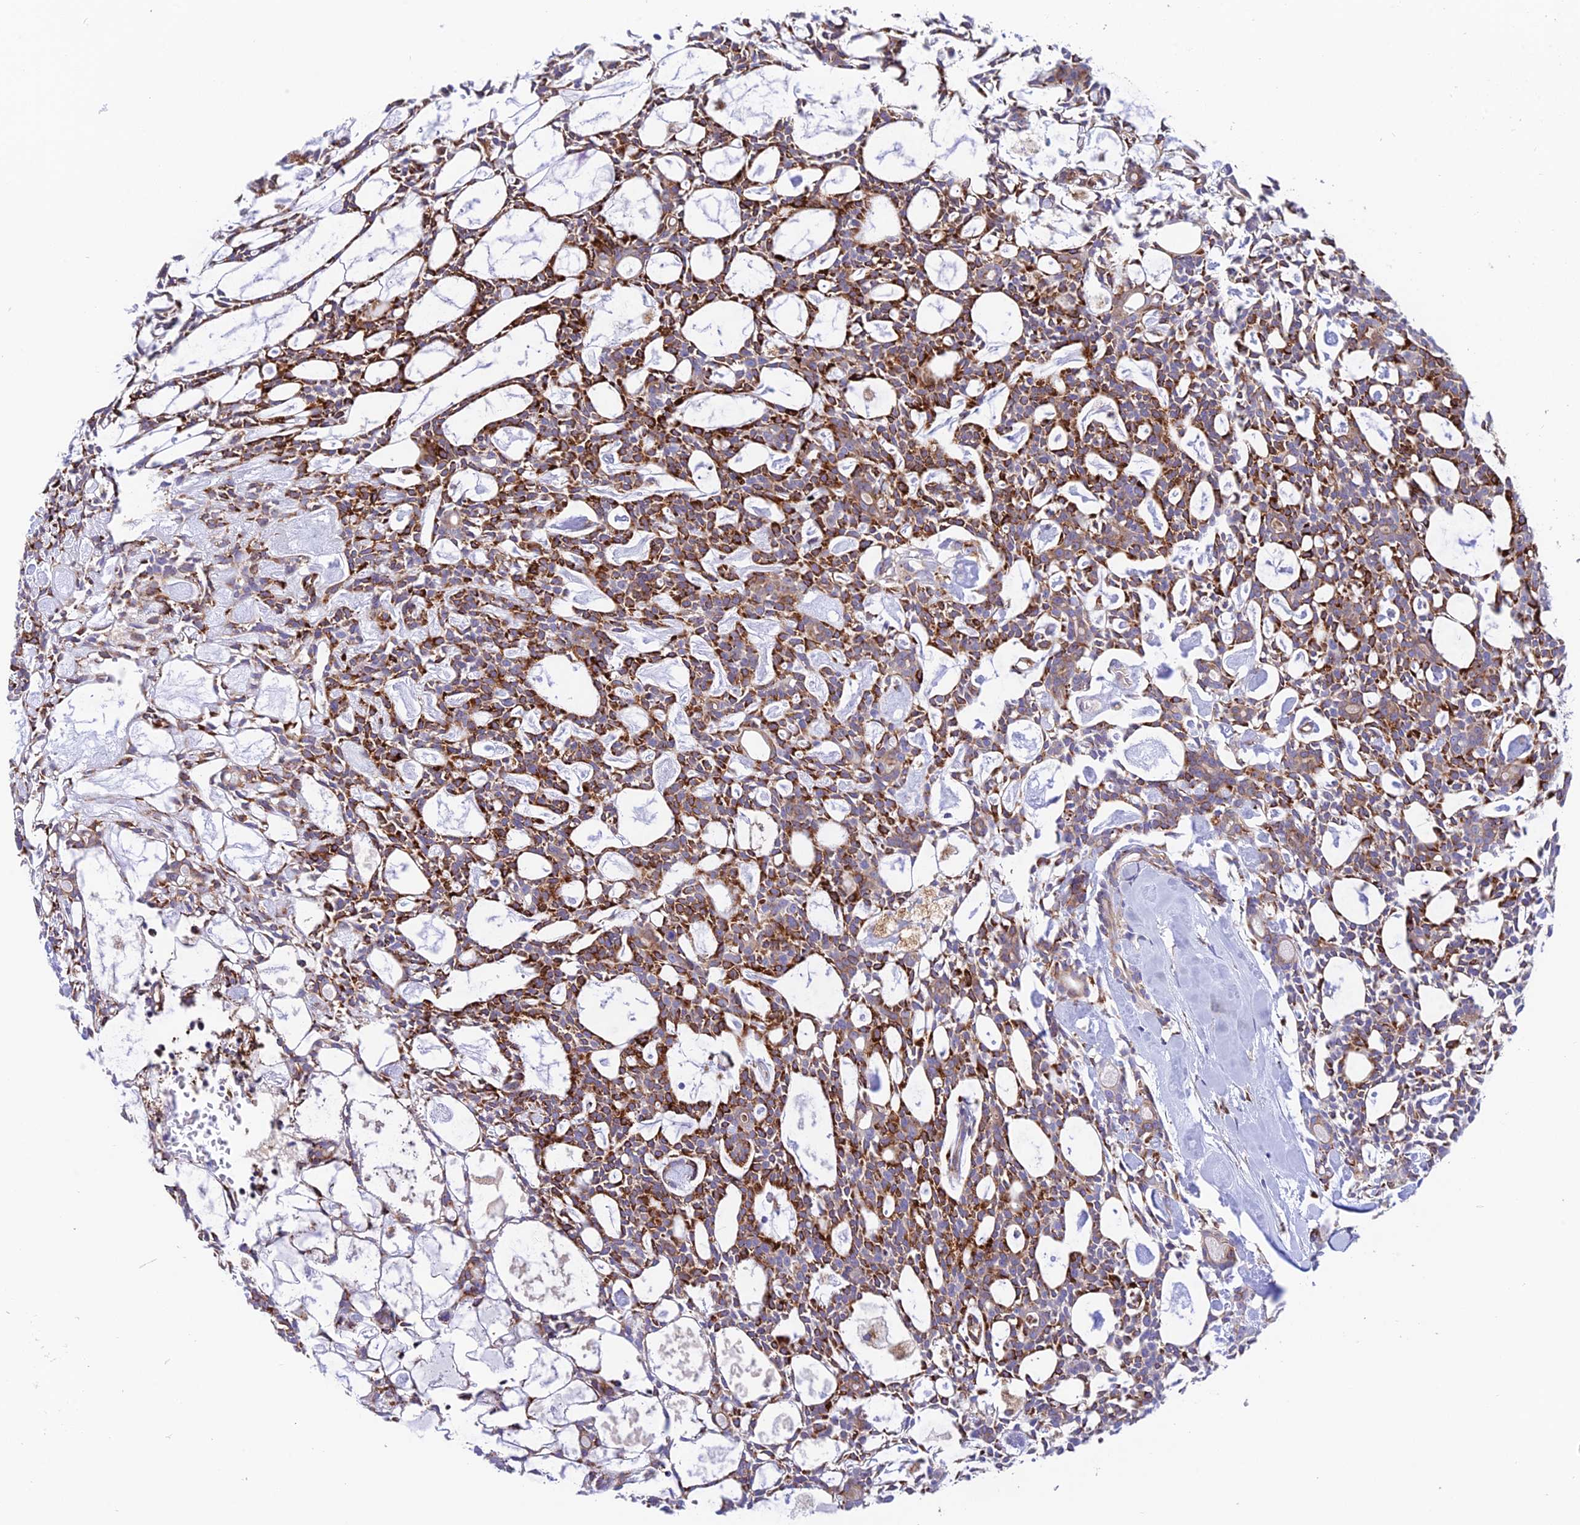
{"staining": {"intensity": "strong", "quantity": ">75%", "location": "cytoplasmic/membranous"}, "tissue": "head and neck cancer", "cell_type": "Tumor cells", "image_type": "cancer", "snomed": [{"axis": "morphology", "description": "Adenocarcinoma, NOS"}, {"axis": "topography", "description": "Salivary gland"}, {"axis": "topography", "description": "Head-Neck"}], "caption": "This is an image of IHC staining of head and neck cancer, which shows strong positivity in the cytoplasmic/membranous of tumor cells.", "gene": "TUBGCP6", "patient": {"sex": "male", "age": 55}}